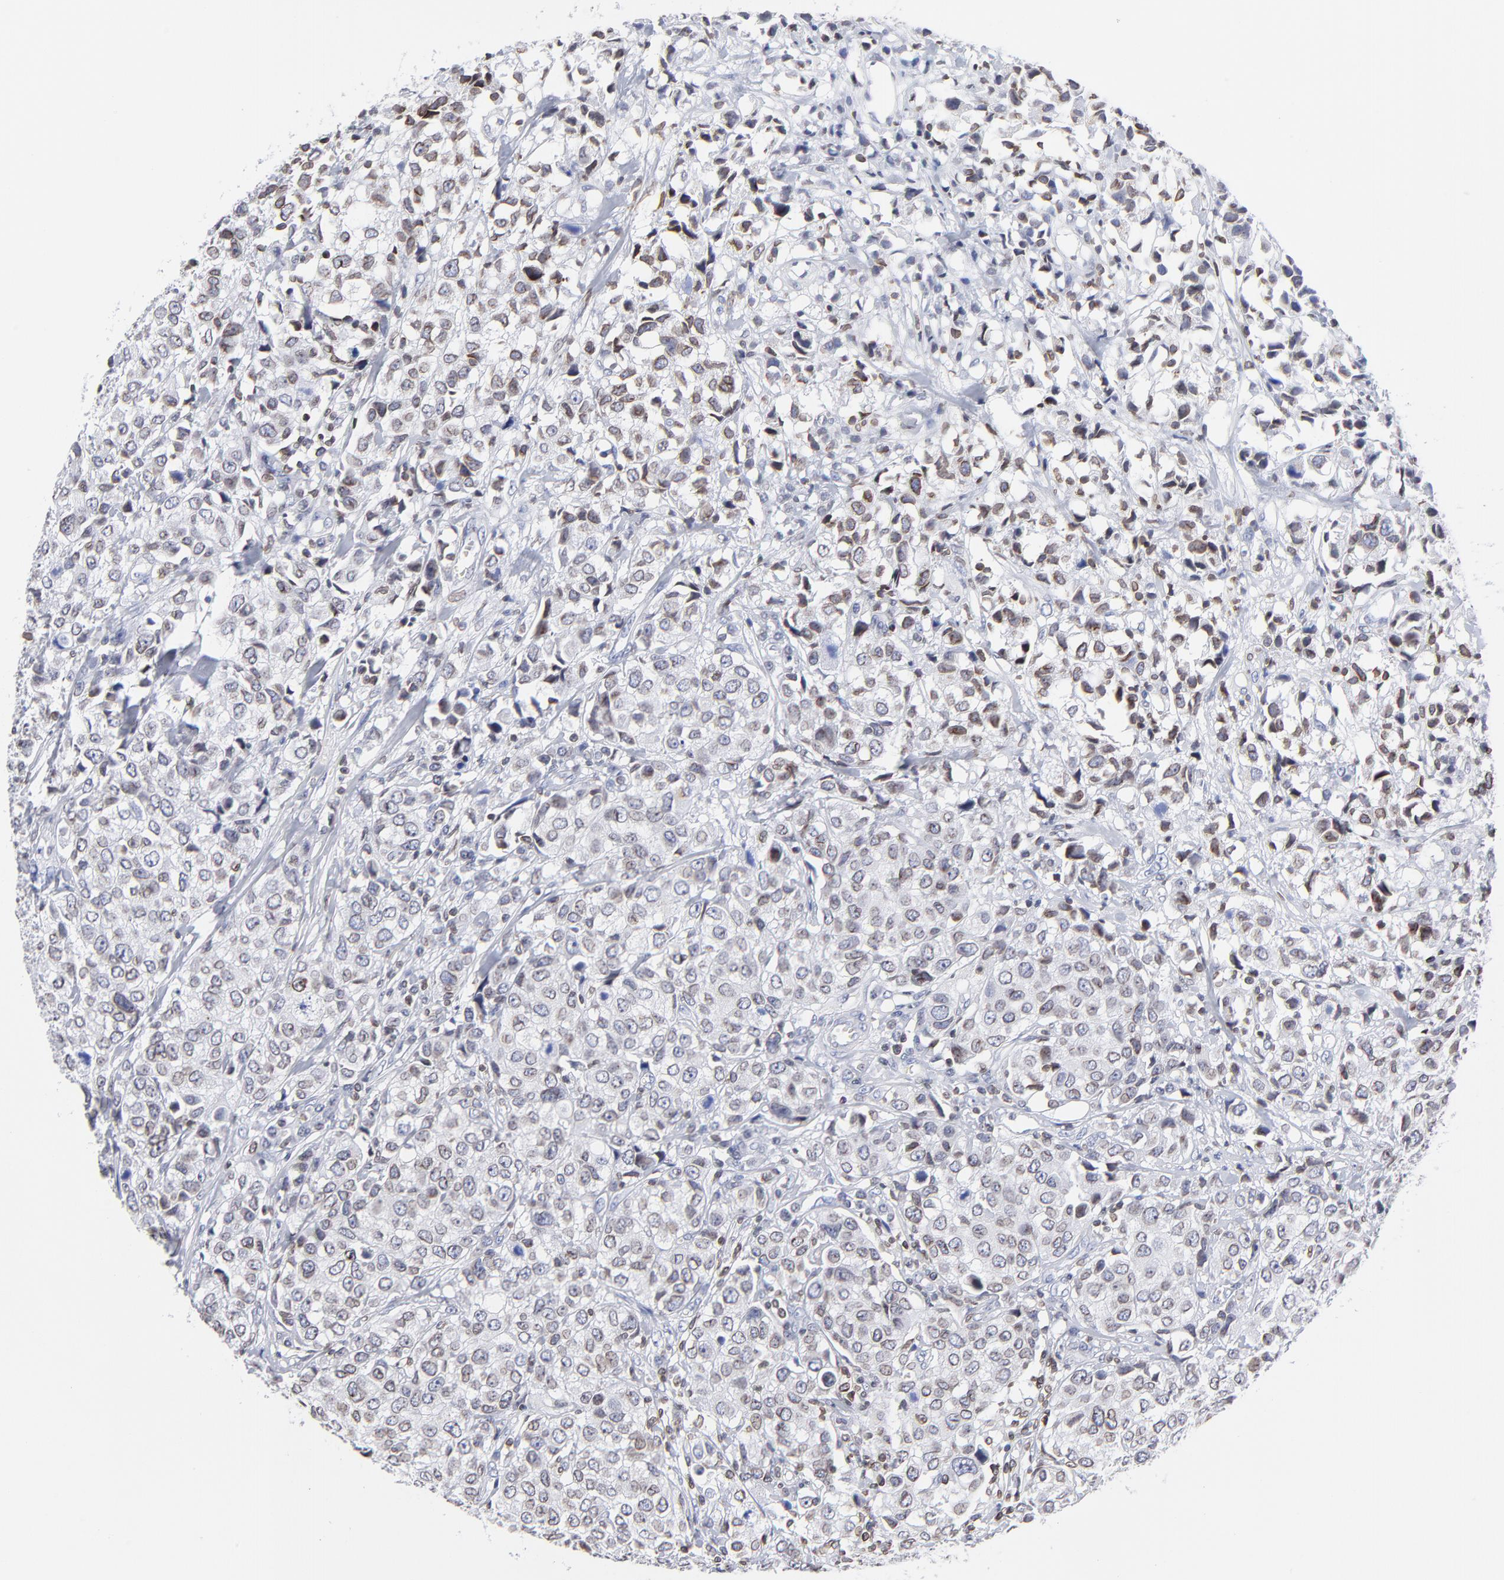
{"staining": {"intensity": "weak", "quantity": "25%-75%", "location": "cytoplasmic/membranous,nuclear"}, "tissue": "urothelial cancer", "cell_type": "Tumor cells", "image_type": "cancer", "snomed": [{"axis": "morphology", "description": "Urothelial carcinoma, High grade"}, {"axis": "topography", "description": "Urinary bladder"}], "caption": "Immunohistochemical staining of urothelial carcinoma (high-grade) reveals weak cytoplasmic/membranous and nuclear protein positivity in approximately 25%-75% of tumor cells.", "gene": "THAP7", "patient": {"sex": "female", "age": 75}}